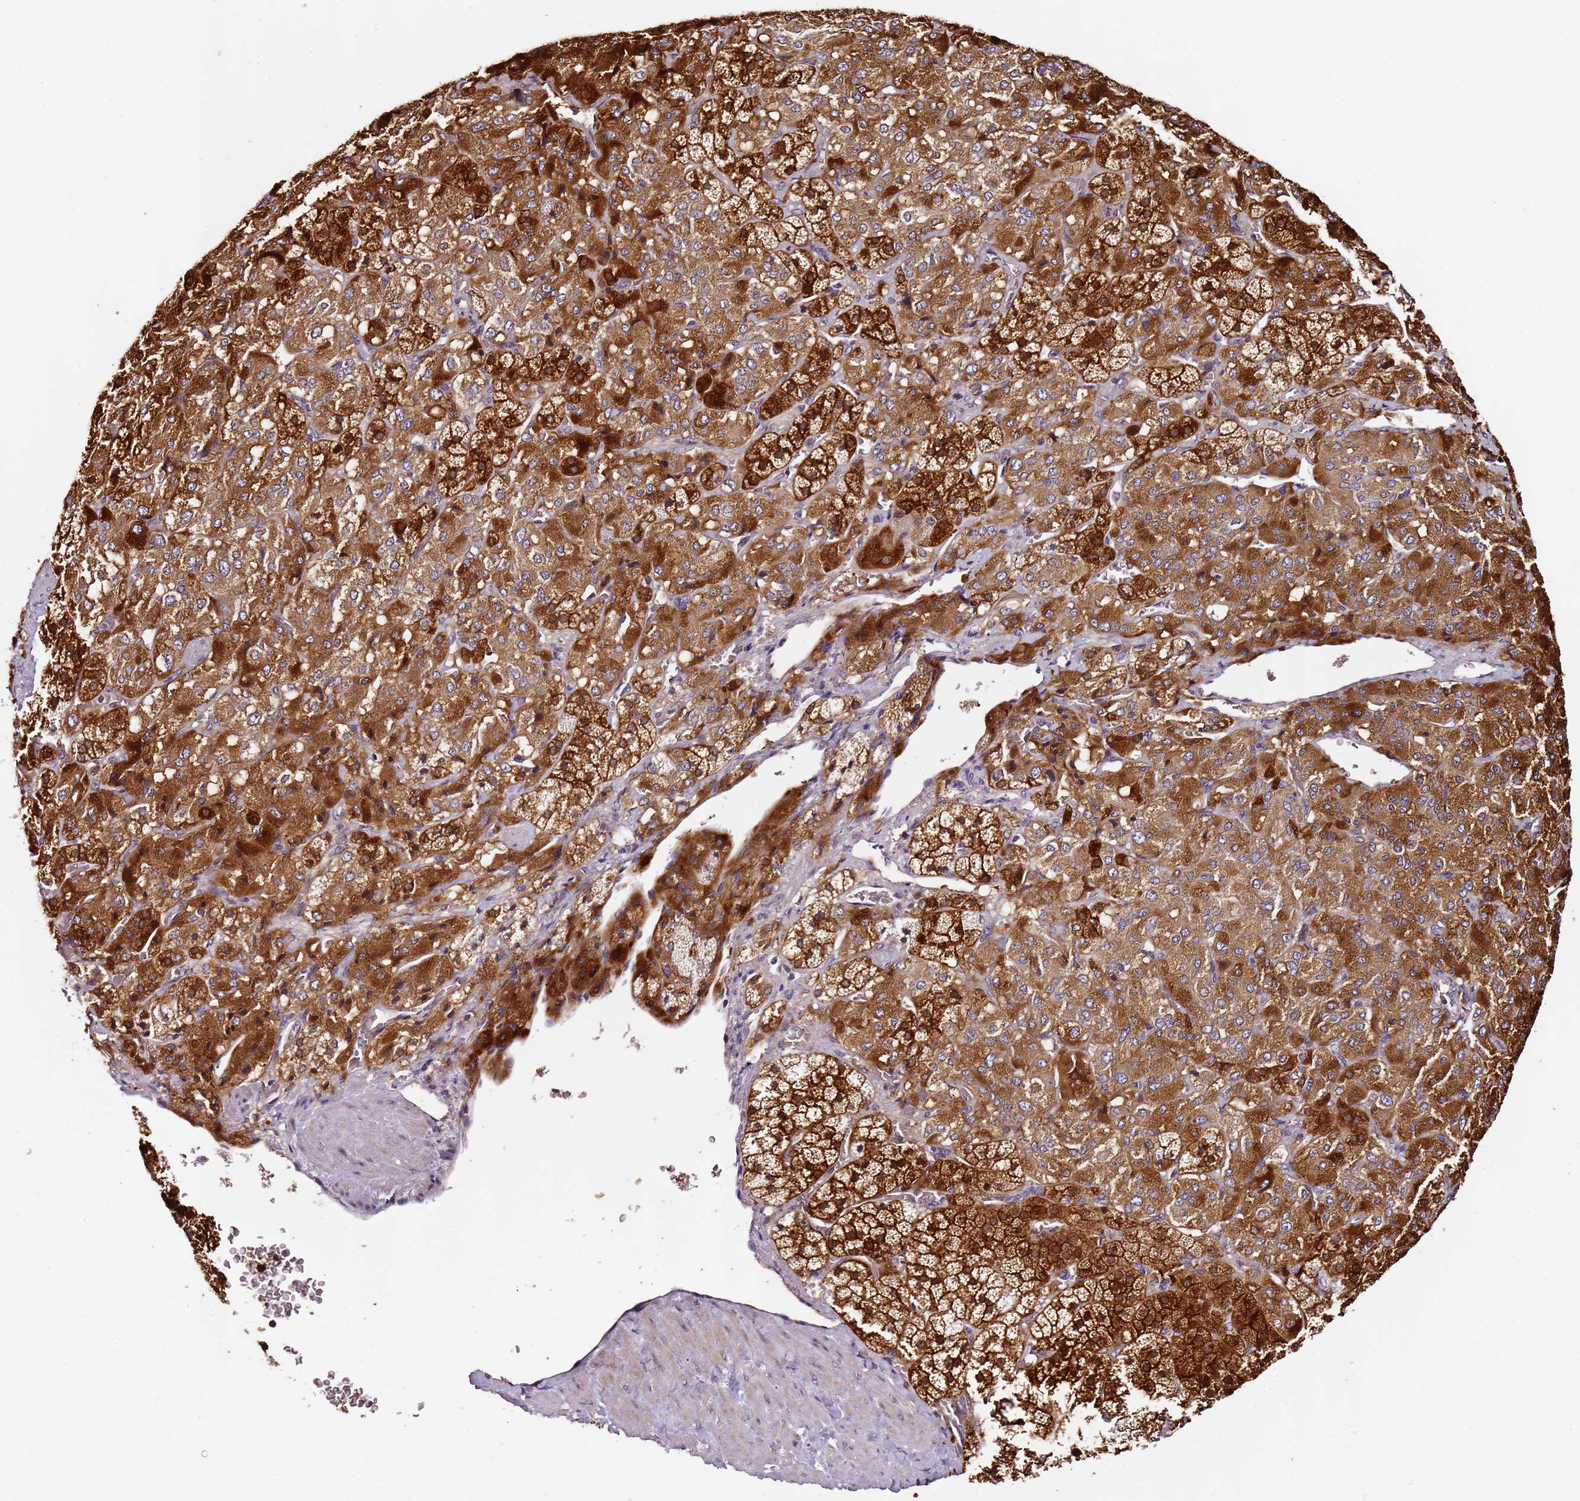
{"staining": {"intensity": "strong", "quantity": ">75%", "location": "cytoplasmic/membranous"}, "tissue": "adrenal gland", "cell_type": "Glandular cells", "image_type": "normal", "snomed": [{"axis": "morphology", "description": "Normal tissue, NOS"}, {"axis": "topography", "description": "Adrenal gland"}], "caption": "Adrenal gland was stained to show a protein in brown. There is high levels of strong cytoplasmic/membranous staining in approximately >75% of glandular cells. Ihc stains the protein of interest in brown and the nuclei are stained blue.", "gene": "DDX27", "patient": {"sex": "female", "age": 44}}